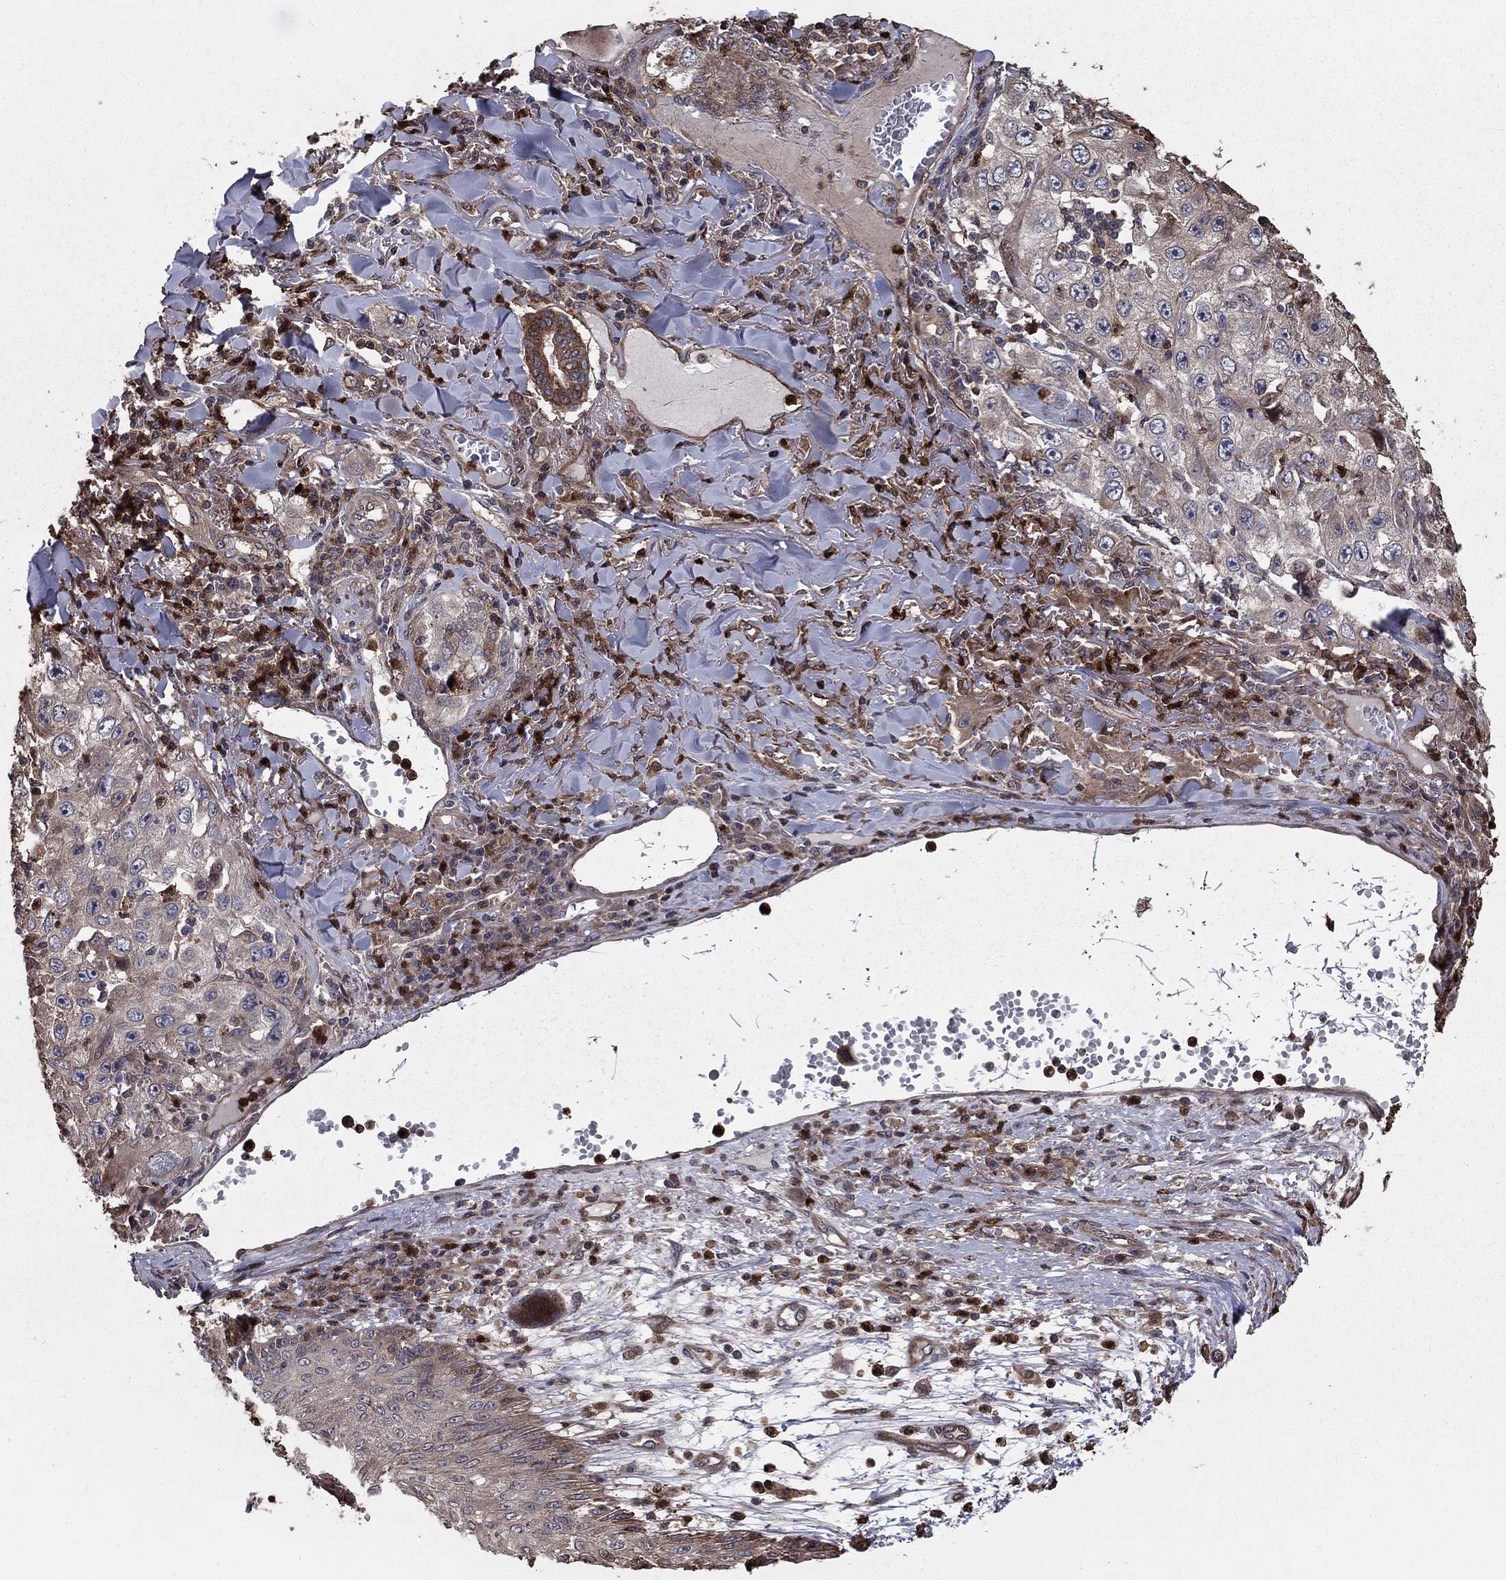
{"staining": {"intensity": "moderate", "quantity": "<25%", "location": "cytoplasmic/membranous"}, "tissue": "skin cancer", "cell_type": "Tumor cells", "image_type": "cancer", "snomed": [{"axis": "morphology", "description": "Squamous cell carcinoma, NOS"}, {"axis": "topography", "description": "Skin"}], "caption": "Moderate cytoplasmic/membranous staining is appreciated in approximately <25% of tumor cells in squamous cell carcinoma (skin).", "gene": "GYG1", "patient": {"sex": "male", "age": 82}}